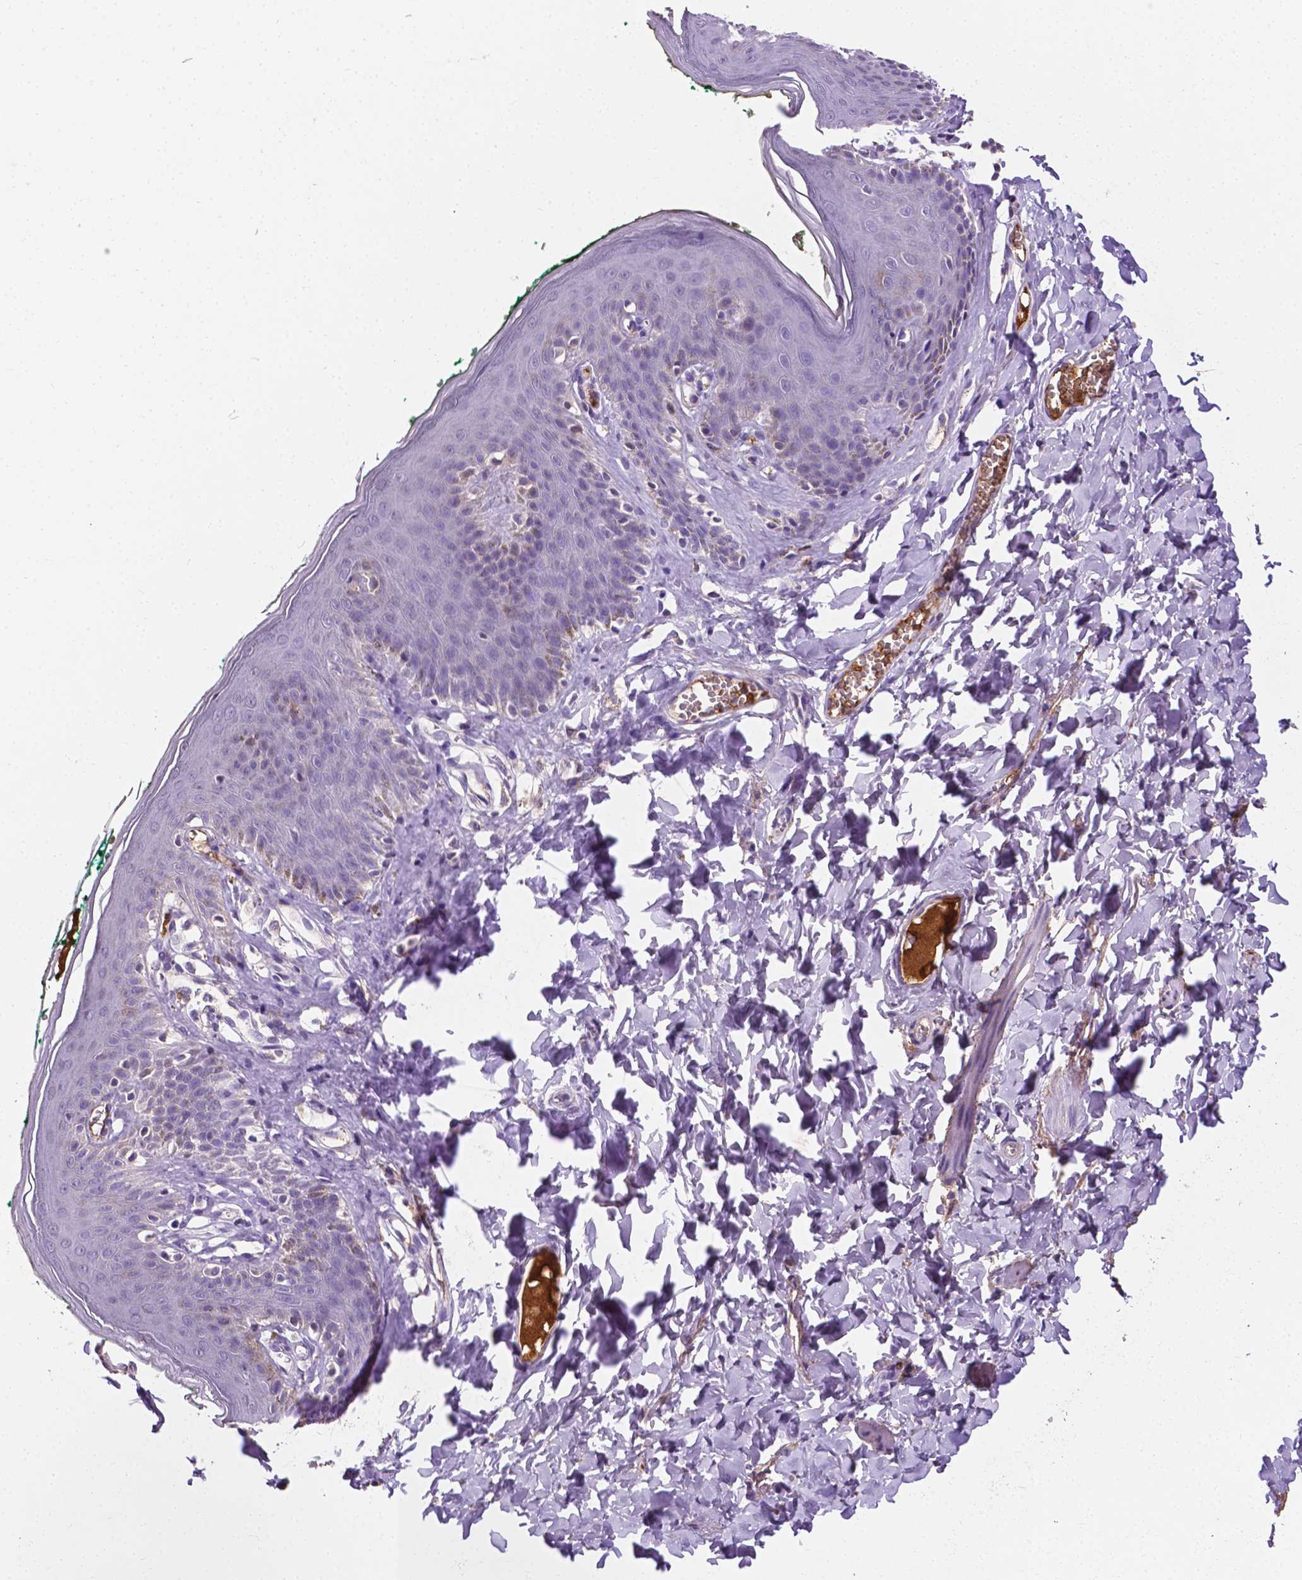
{"staining": {"intensity": "negative", "quantity": "none", "location": "none"}, "tissue": "skin", "cell_type": "Epidermal cells", "image_type": "normal", "snomed": [{"axis": "morphology", "description": "Normal tissue, NOS"}, {"axis": "topography", "description": "Vulva"}, {"axis": "topography", "description": "Peripheral nerve tissue"}], "caption": "IHC of normal human skin demonstrates no staining in epidermal cells. (Brightfield microscopy of DAB IHC at high magnification).", "gene": "APOE", "patient": {"sex": "female", "age": 66}}